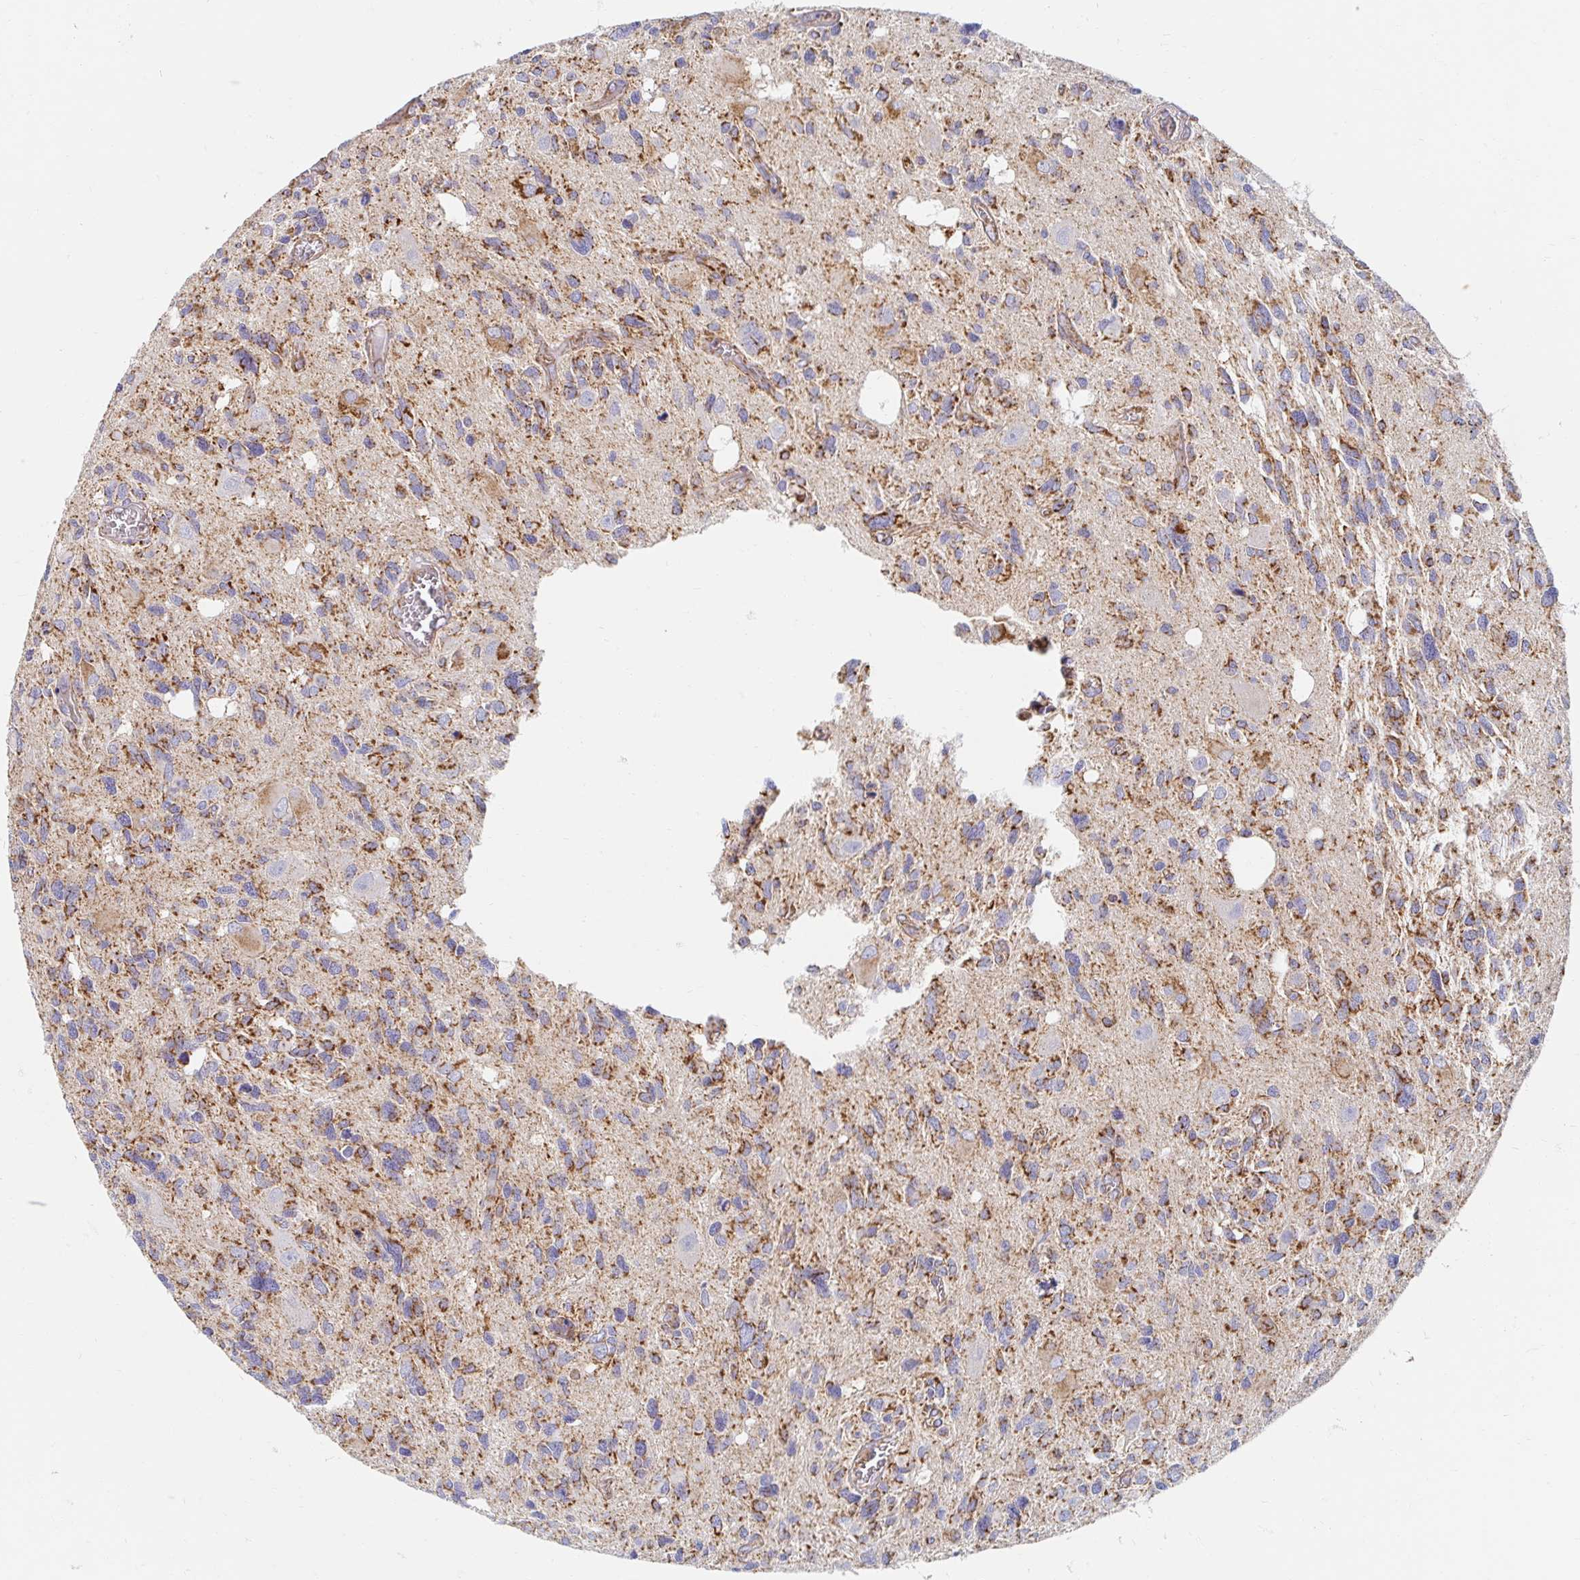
{"staining": {"intensity": "moderate", "quantity": ">75%", "location": "cytoplasmic/membranous"}, "tissue": "glioma", "cell_type": "Tumor cells", "image_type": "cancer", "snomed": [{"axis": "morphology", "description": "Glioma, malignant, High grade"}, {"axis": "topography", "description": "Brain"}], "caption": "This is a photomicrograph of immunohistochemistry staining of glioma, which shows moderate positivity in the cytoplasmic/membranous of tumor cells.", "gene": "MAVS", "patient": {"sex": "male", "age": 49}}